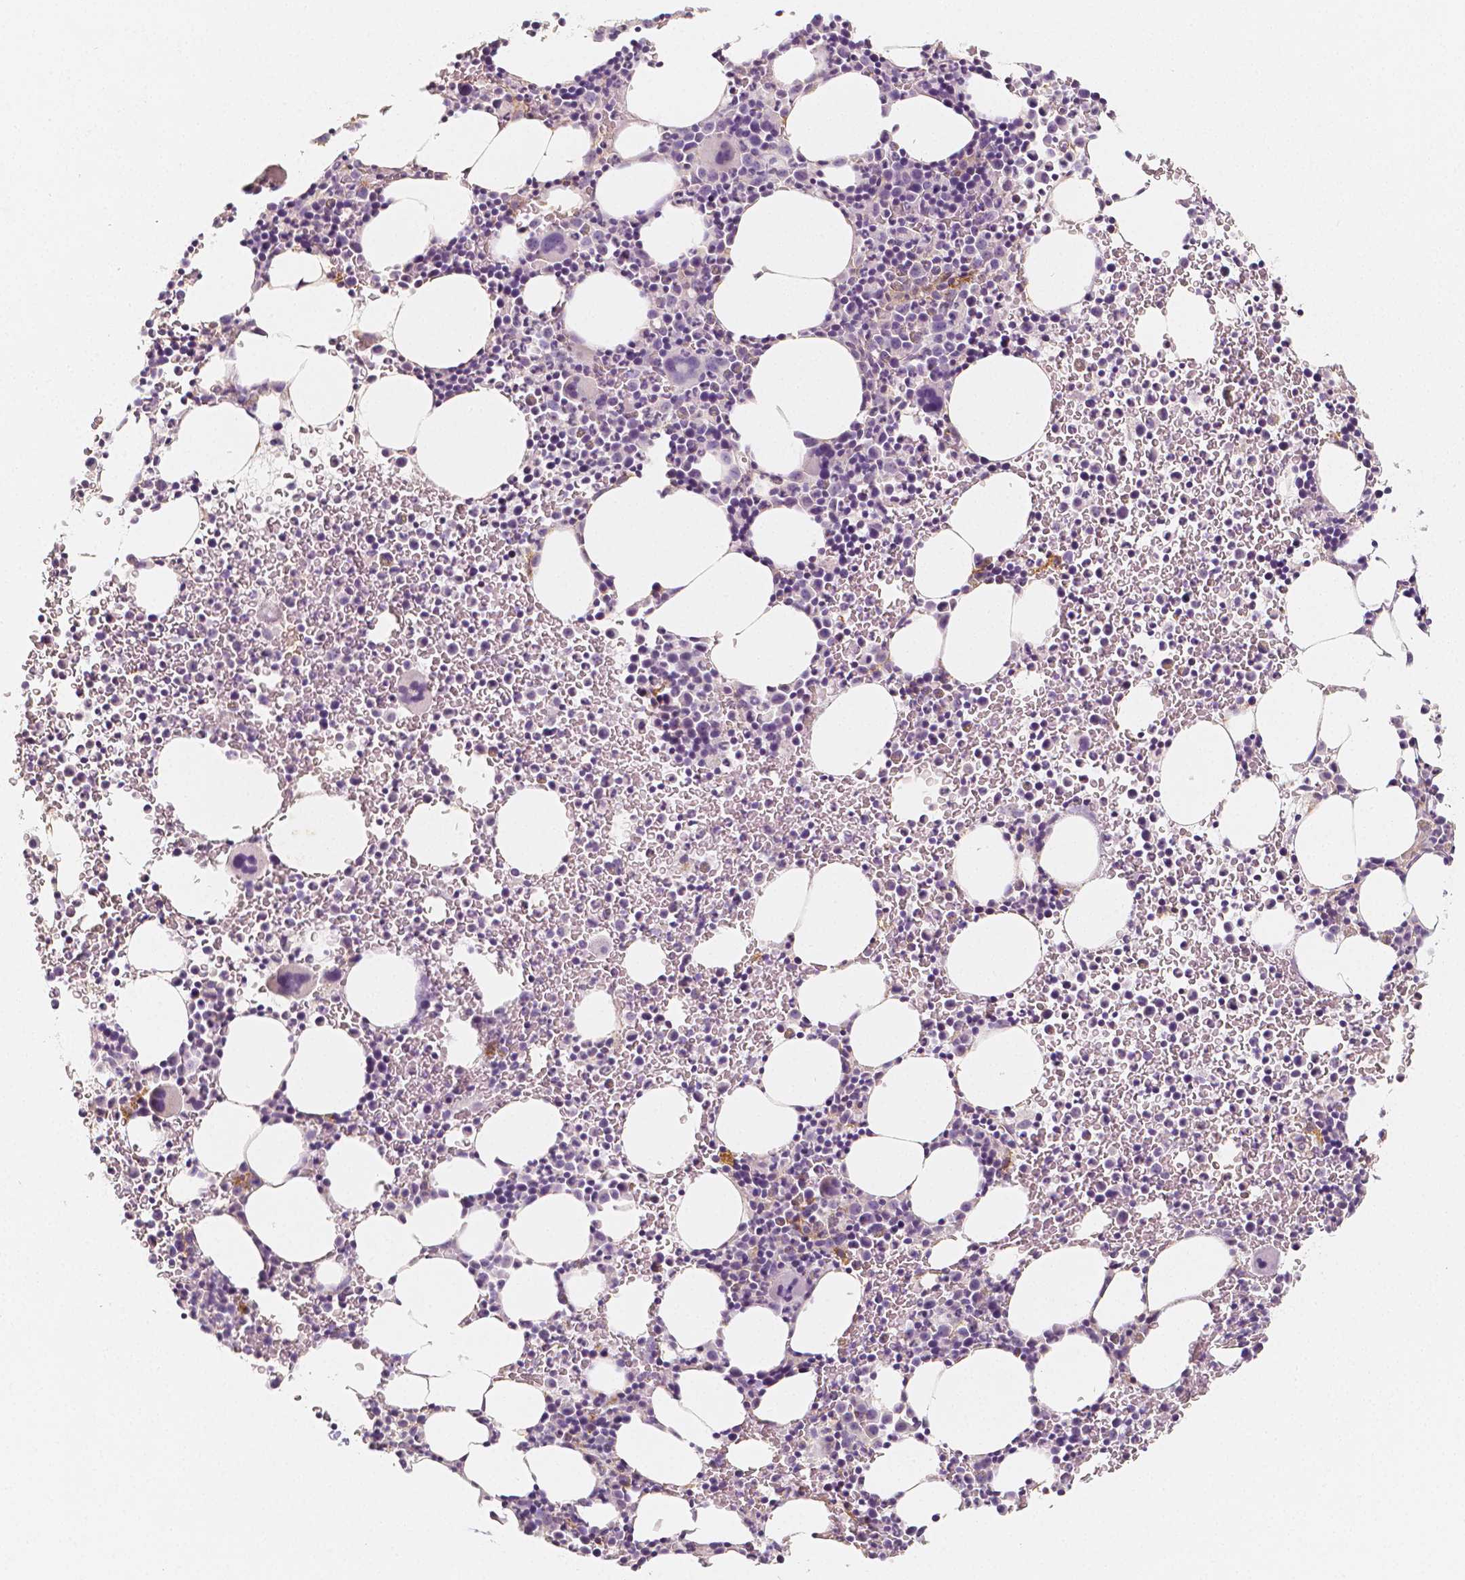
{"staining": {"intensity": "negative", "quantity": "none", "location": "none"}, "tissue": "bone marrow", "cell_type": "Hematopoietic cells", "image_type": "normal", "snomed": [{"axis": "morphology", "description": "Normal tissue, NOS"}, {"axis": "topography", "description": "Bone marrow"}], "caption": "DAB (3,3'-diaminobenzidine) immunohistochemical staining of unremarkable human bone marrow shows no significant positivity in hematopoietic cells.", "gene": "THY1", "patient": {"sex": "male", "age": 58}}